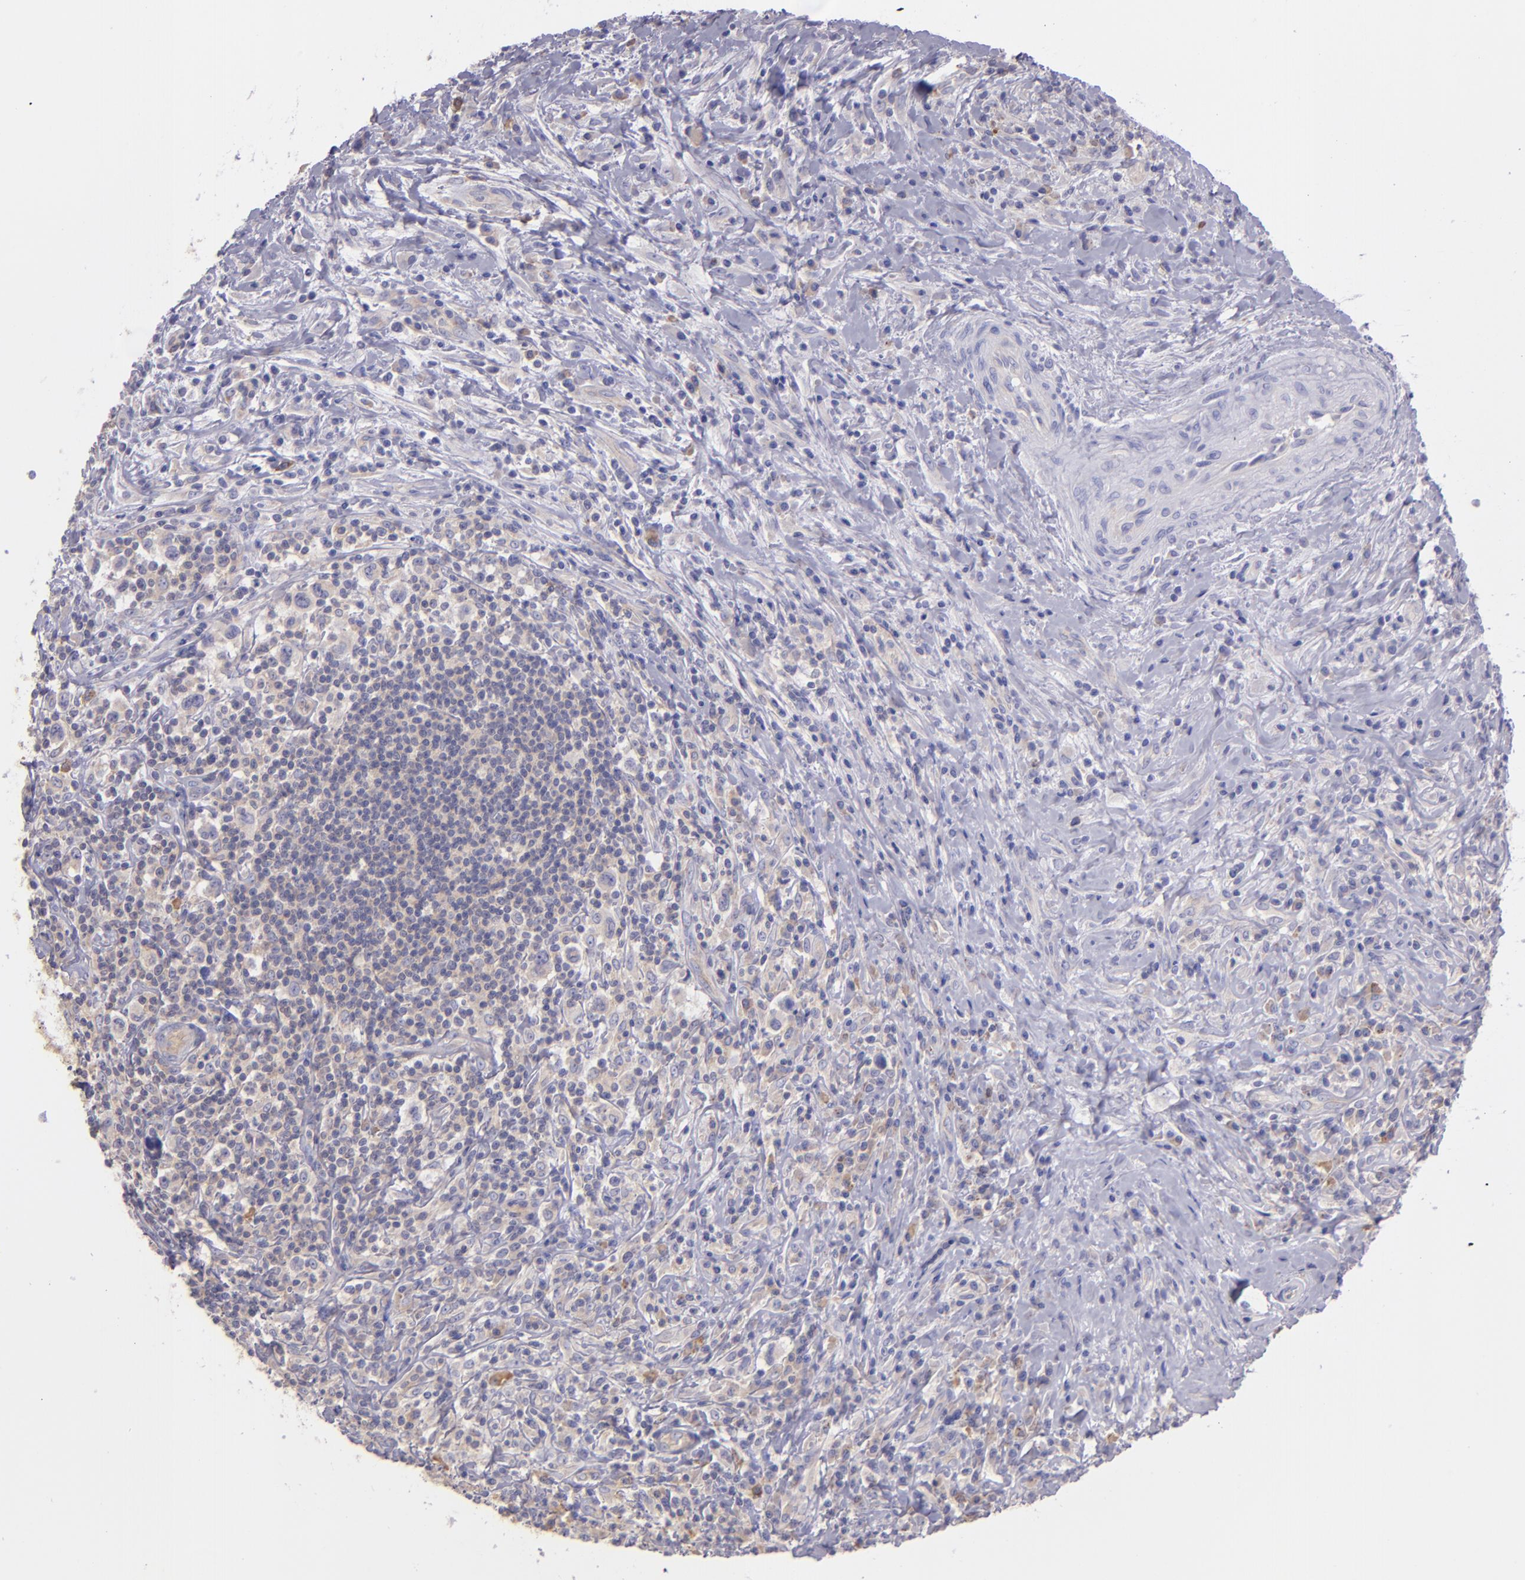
{"staining": {"intensity": "weak", "quantity": "25%-75%", "location": "cytoplasmic/membranous"}, "tissue": "lymphoma", "cell_type": "Tumor cells", "image_type": "cancer", "snomed": [{"axis": "morphology", "description": "Hodgkin's disease, NOS"}, {"axis": "topography", "description": "Lymph node"}], "caption": "Weak cytoplasmic/membranous staining is seen in about 25%-75% of tumor cells in lymphoma. The staining is performed using DAB brown chromogen to label protein expression. The nuclei are counter-stained blue using hematoxylin.", "gene": "ECE1", "patient": {"sex": "female", "age": 25}}